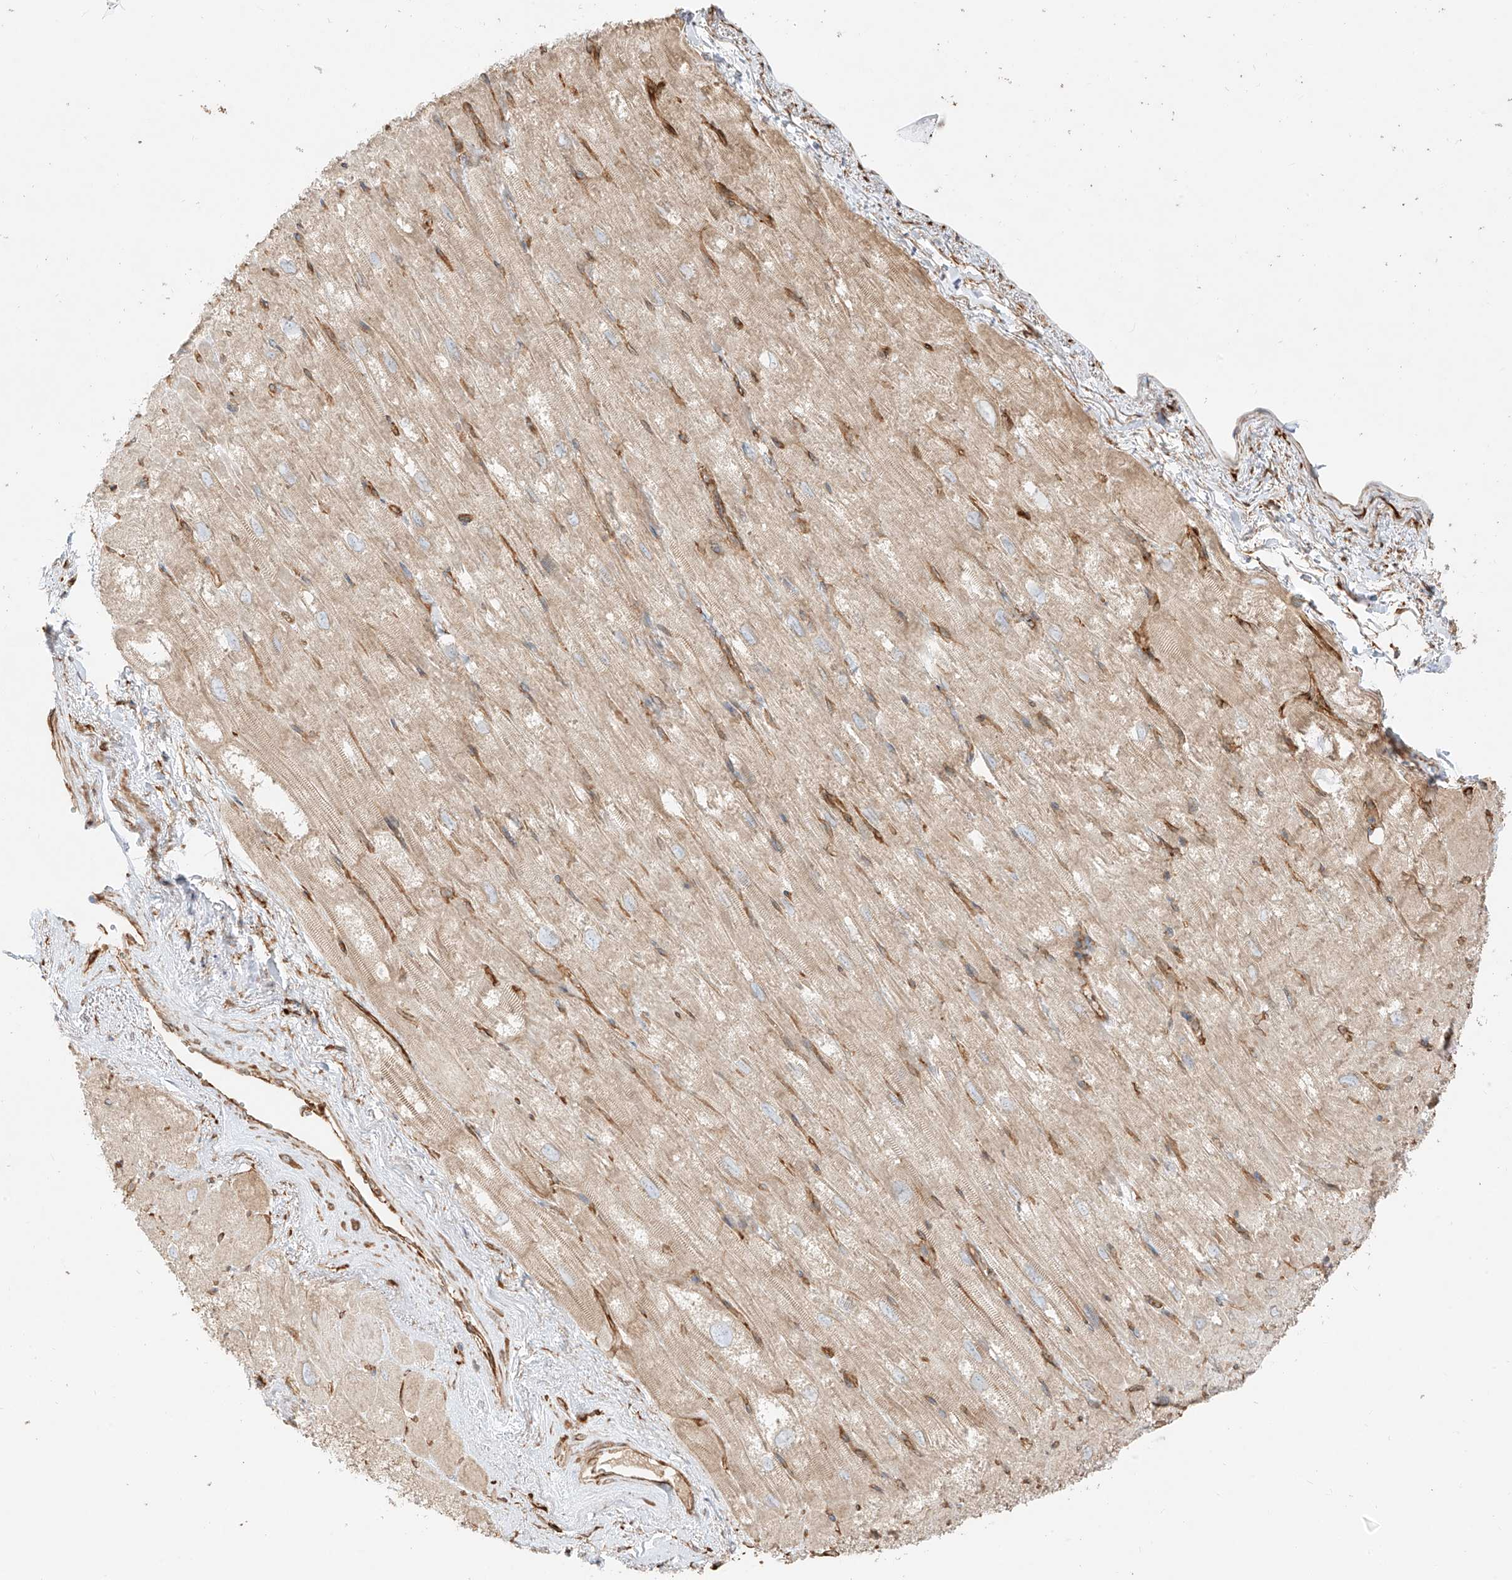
{"staining": {"intensity": "weak", "quantity": ">75%", "location": "cytoplasmic/membranous"}, "tissue": "heart muscle", "cell_type": "Cardiomyocytes", "image_type": "normal", "snomed": [{"axis": "morphology", "description": "Normal tissue, NOS"}, {"axis": "topography", "description": "Heart"}], "caption": "Immunohistochemical staining of normal heart muscle exhibits >75% levels of weak cytoplasmic/membranous protein staining in about >75% of cardiomyocytes.", "gene": "SNX9", "patient": {"sex": "male", "age": 50}}